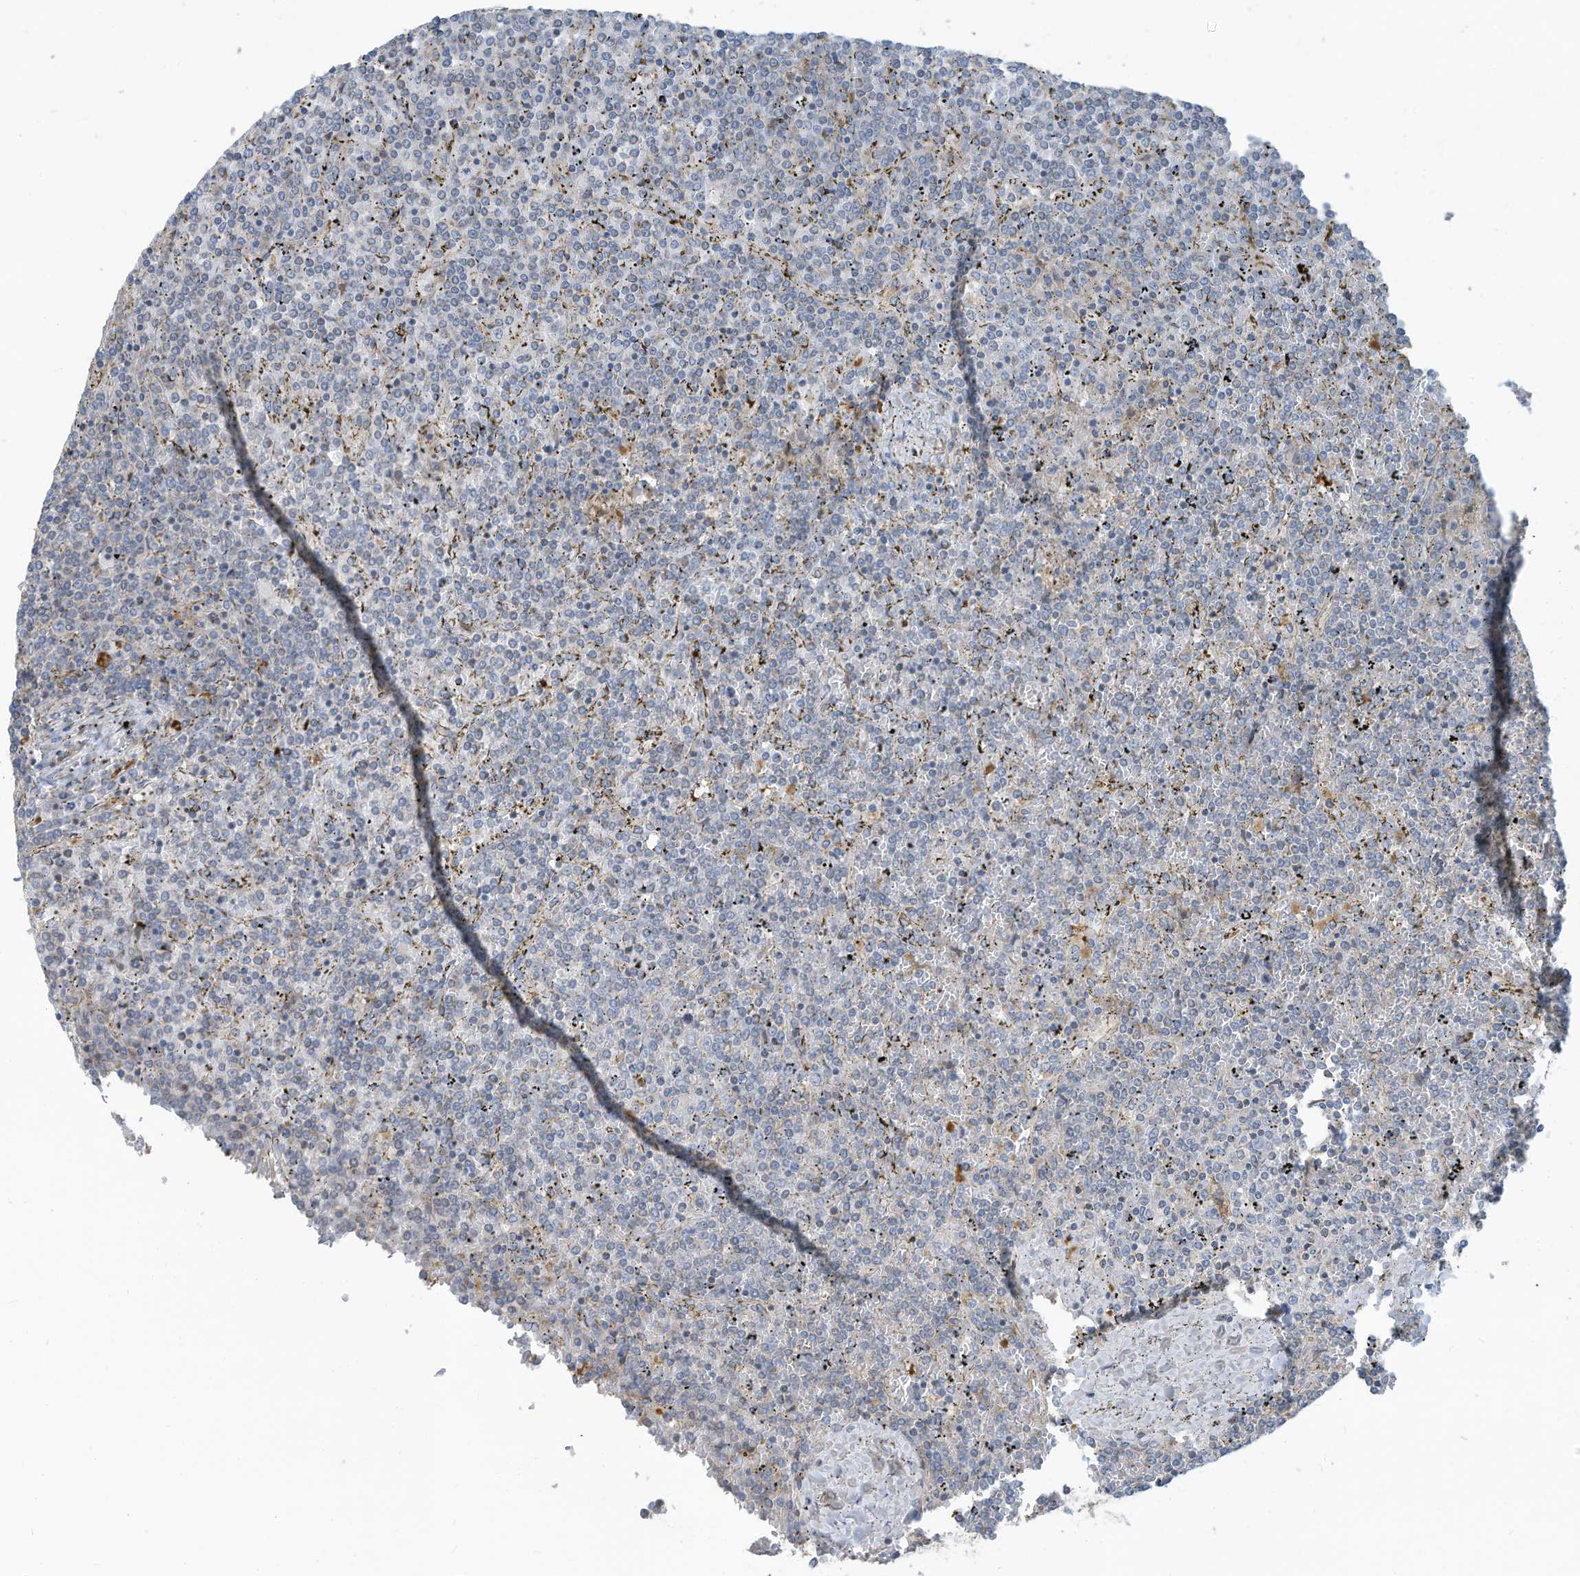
{"staining": {"intensity": "negative", "quantity": "none", "location": "none"}, "tissue": "lymphoma", "cell_type": "Tumor cells", "image_type": "cancer", "snomed": [{"axis": "morphology", "description": "Malignant lymphoma, non-Hodgkin's type, Low grade"}, {"axis": "topography", "description": "Spleen"}], "caption": "There is no significant expression in tumor cells of malignant lymphoma, non-Hodgkin's type (low-grade).", "gene": "GTPBP2", "patient": {"sex": "female", "age": 19}}